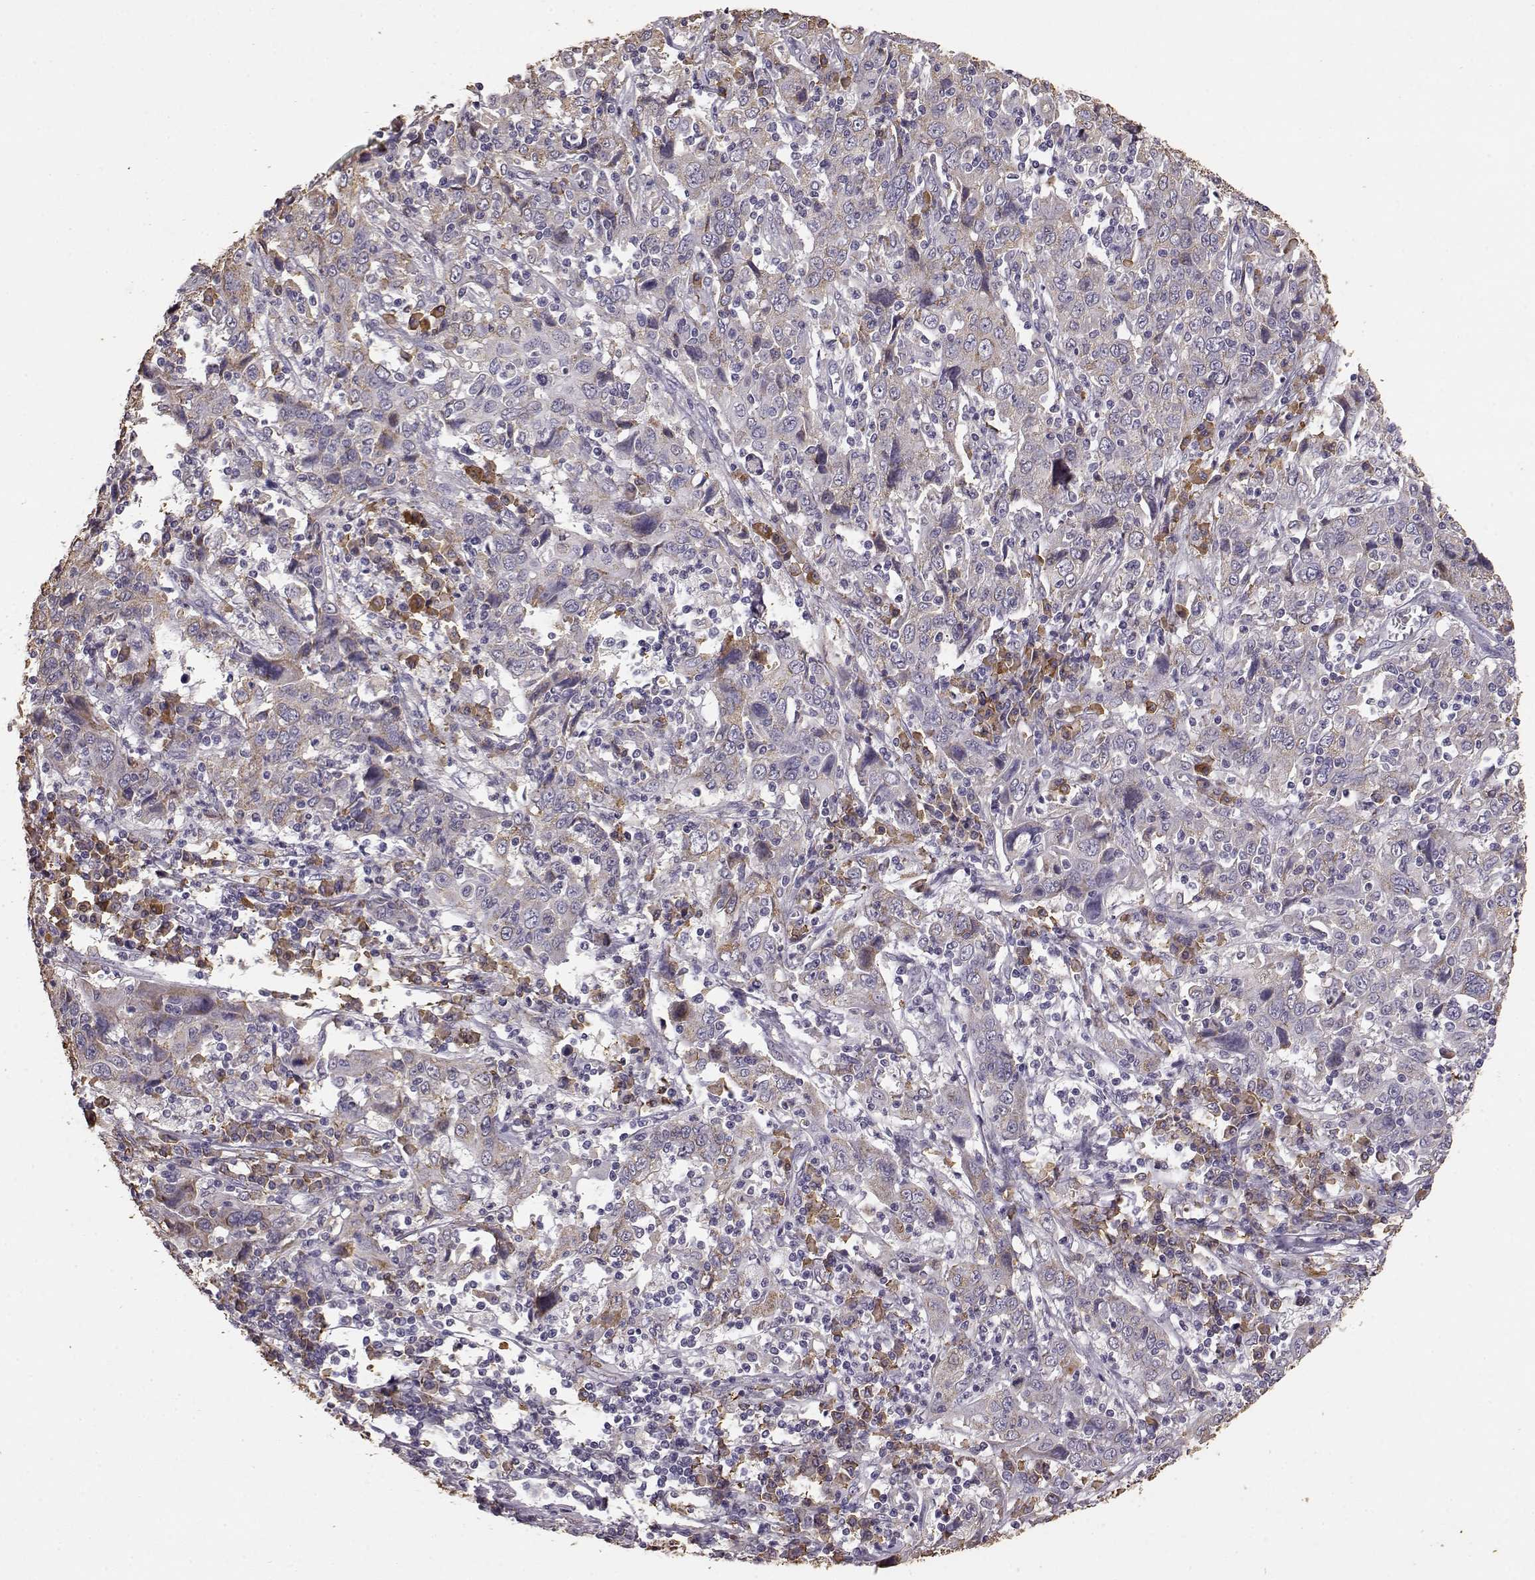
{"staining": {"intensity": "negative", "quantity": "none", "location": "none"}, "tissue": "cervical cancer", "cell_type": "Tumor cells", "image_type": "cancer", "snomed": [{"axis": "morphology", "description": "Squamous cell carcinoma, NOS"}, {"axis": "topography", "description": "Cervix"}], "caption": "A micrograph of cervical cancer (squamous cell carcinoma) stained for a protein exhibits no brown staining in tumor cells. (Stains: DAB immunohistochemistry (IHC) with hematoxylin counter stain, Microscopy: brightfield microscopy at high magnification).", "gene": "GABRG3", "patient": {"sex": "female", "age": 46}}